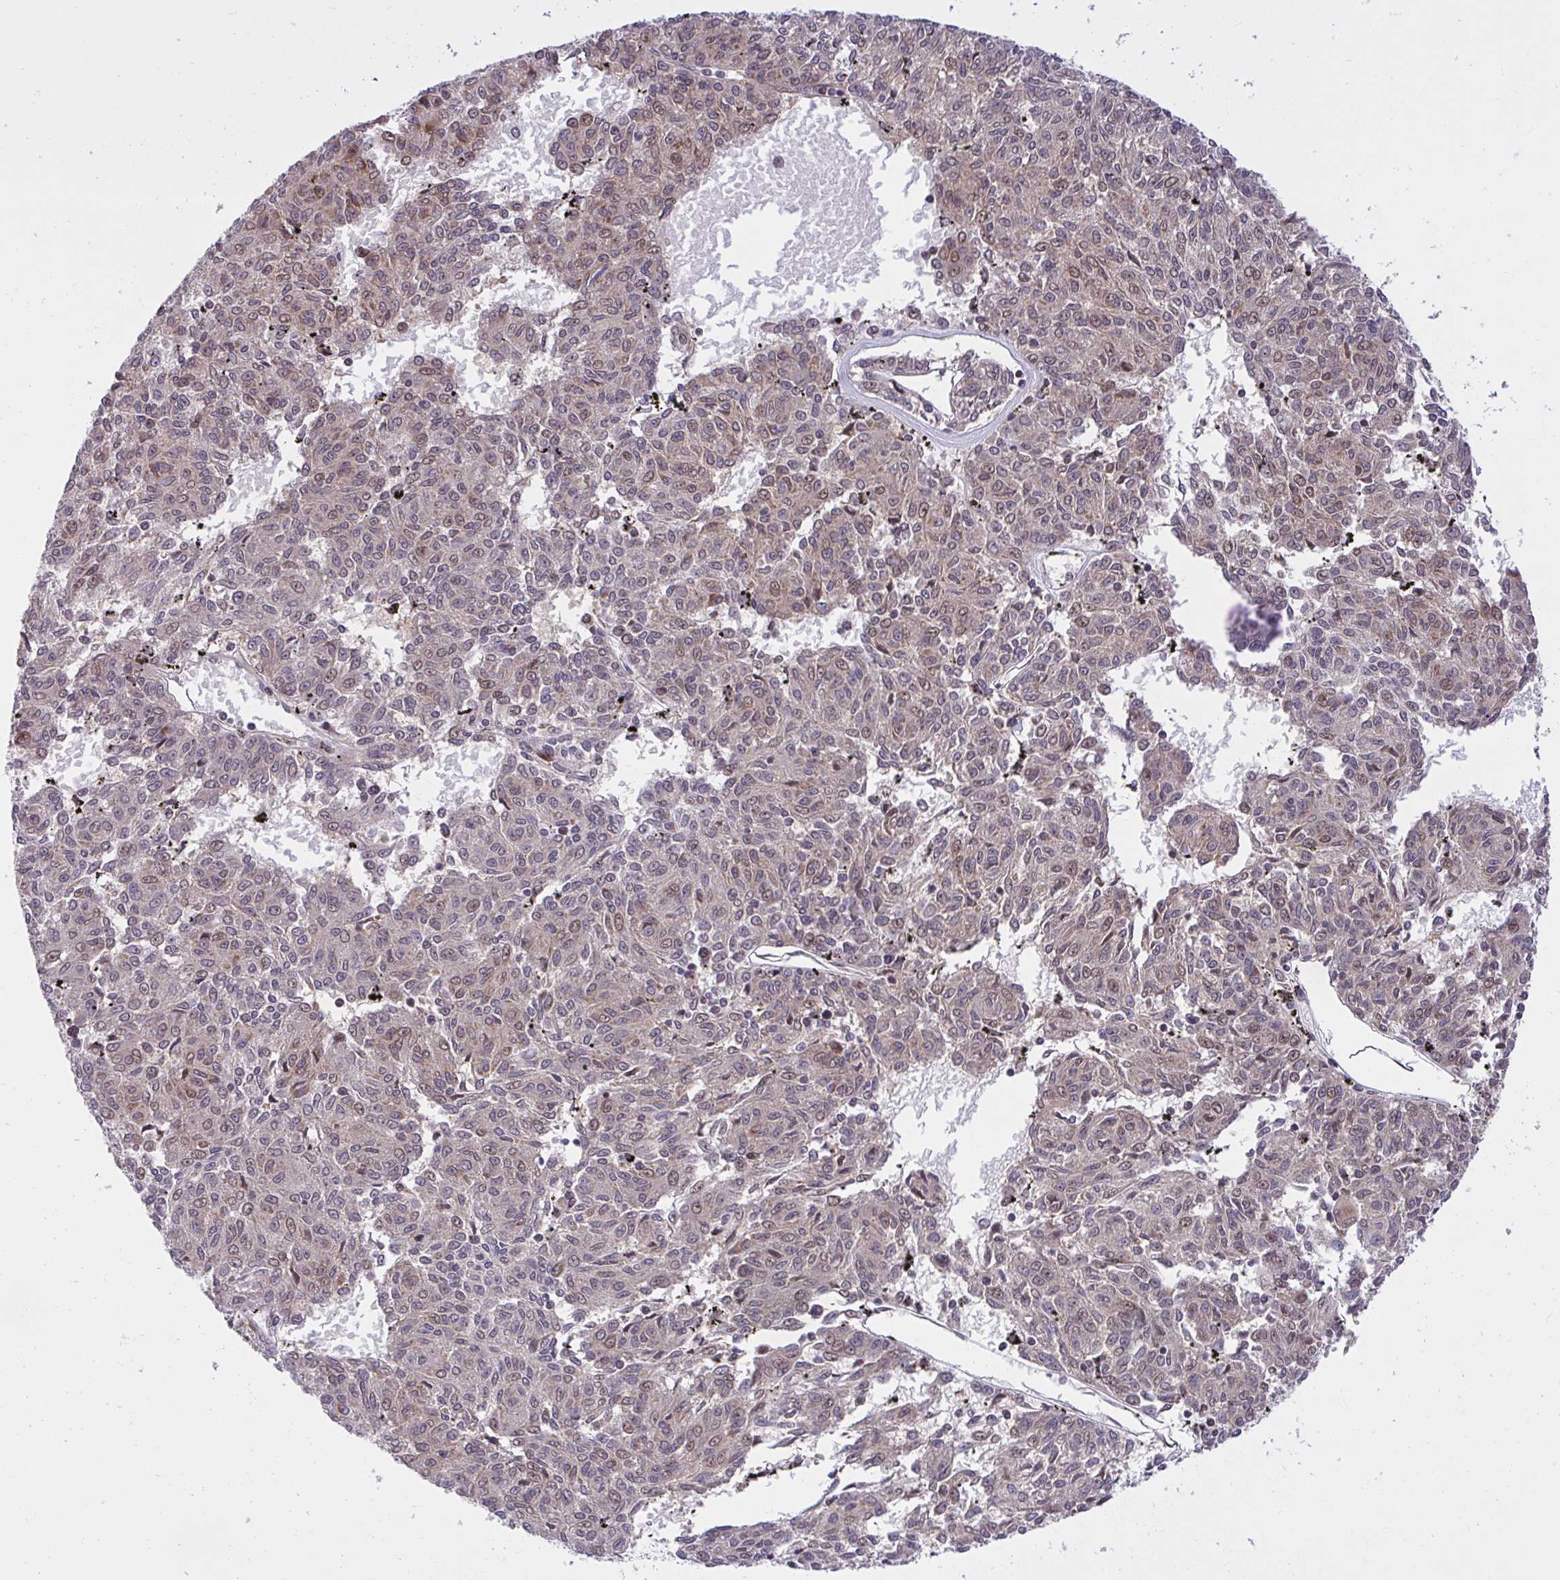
{"staining": {"intensity": "moderate", "quantity": "25%-75%", "location": "cytoplasmic/membranous"}, "tissue": "melanoma", "cell_type": "Tumor cells", "image_type": "cancer", "snomed": [{"axis": "morphology", "description": "Malignant melanoma, NOS"}, {"axis": "topography", "description": "Skin"}], "caption": "Immunohistochemical staining of human melanoma reveals moderate cytoplasmic/membranous protein staining in approximately 25%-75% of tumor cells.", "gene": "ERI1", "patient": {"sex": "female", "age": 72}}